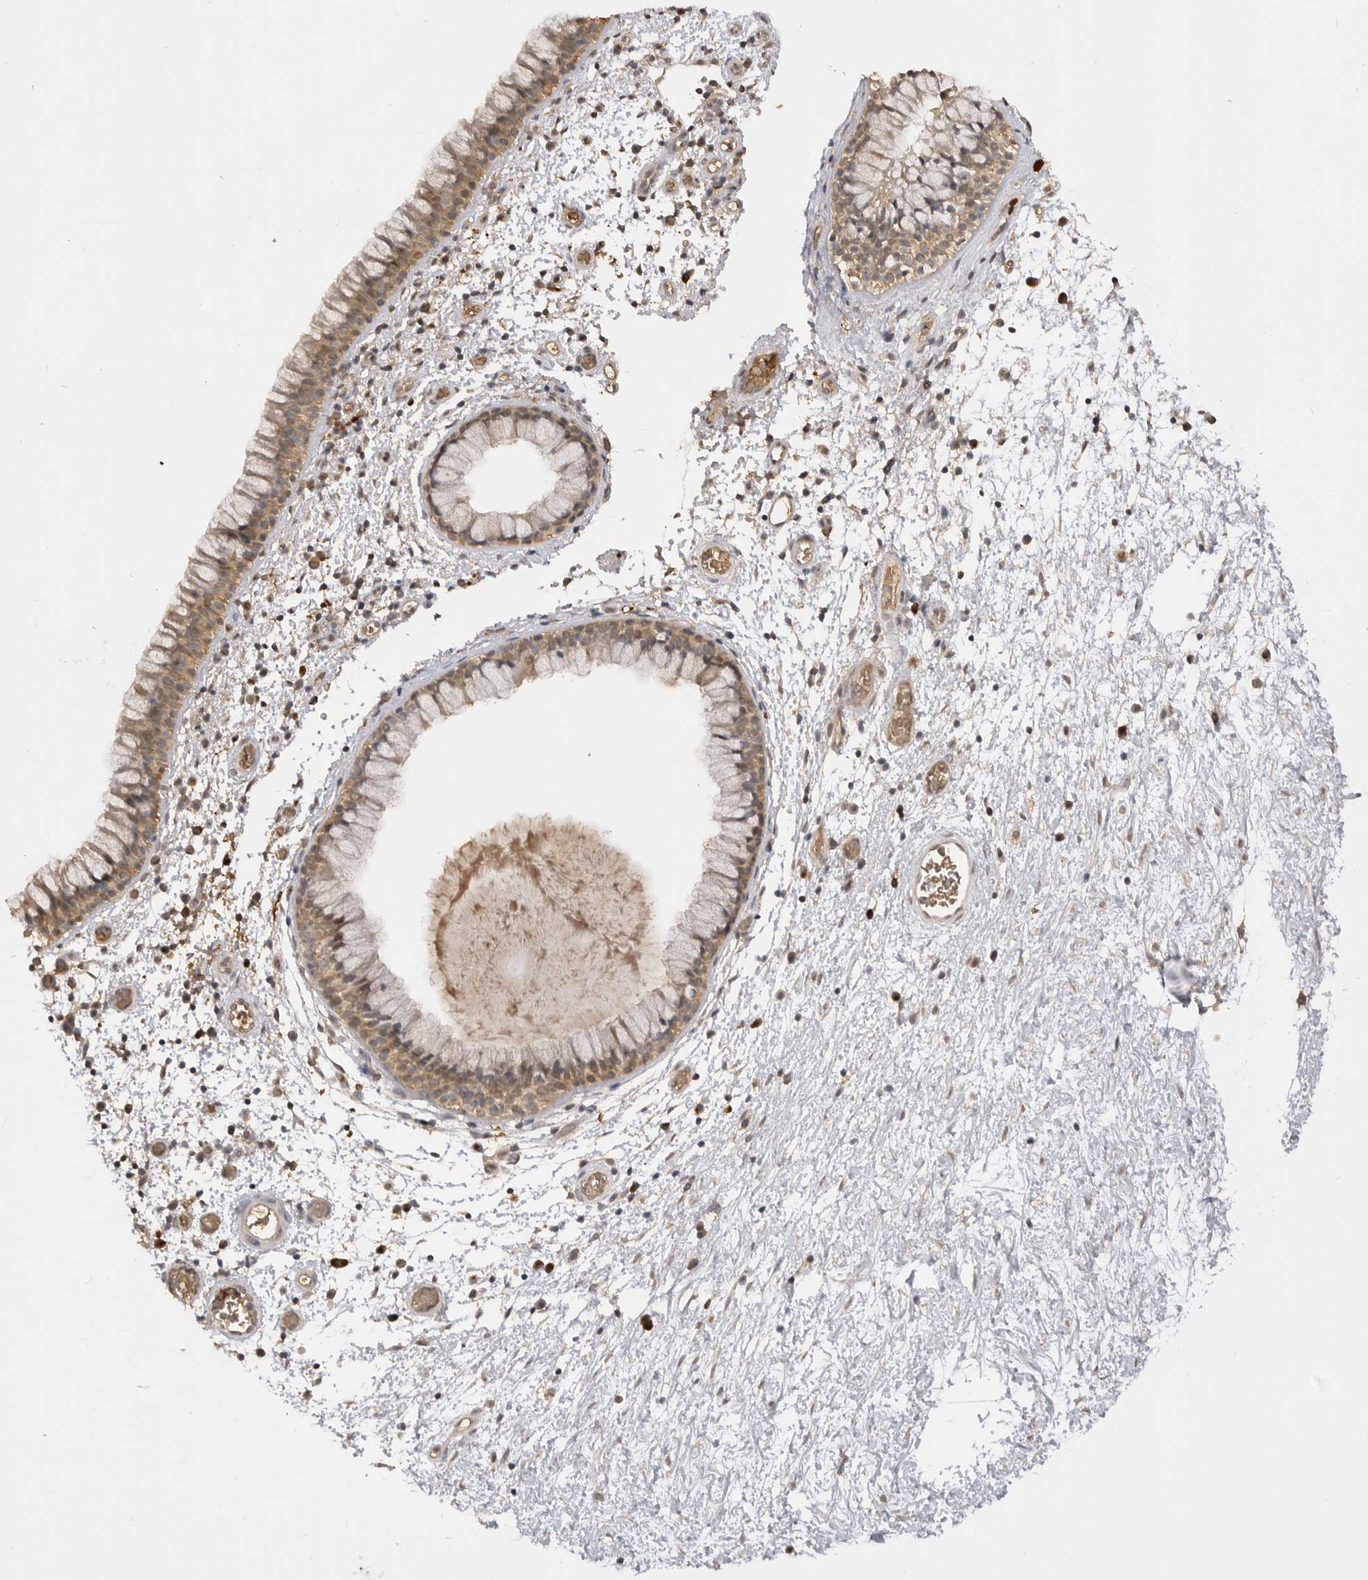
{"staining": {"intensity": "moderate", "quantity": ">75%", "location": "cytoplasmic/membranous"}, "tissue": "nasopharynx", "cell_type": "Respiratory epithelial cells", "image_type": "normal", "snomed": [{"axis": "morphology", "description": "Normal tissue, NOS"}, {"axis": "morphology", "description": "Inflammation, NOS"}, {"axis": "topography", "description": "Nasopharynx"}], "caption": "DAB (3,3'-diaminobenzidine) immunohistochemical staining of unremarkable human nasopharynx exhibits moderate cytoplasmic/membranous protein expression in about >75% of respiratory epithelial cells. The staining is performed using DAB brown chromogen to label protein expression. The nuclei are counter-stained blue using hematoxylin.", "gene": "ASPSCR1", "patient": {"sex": "male", "age": 48}}